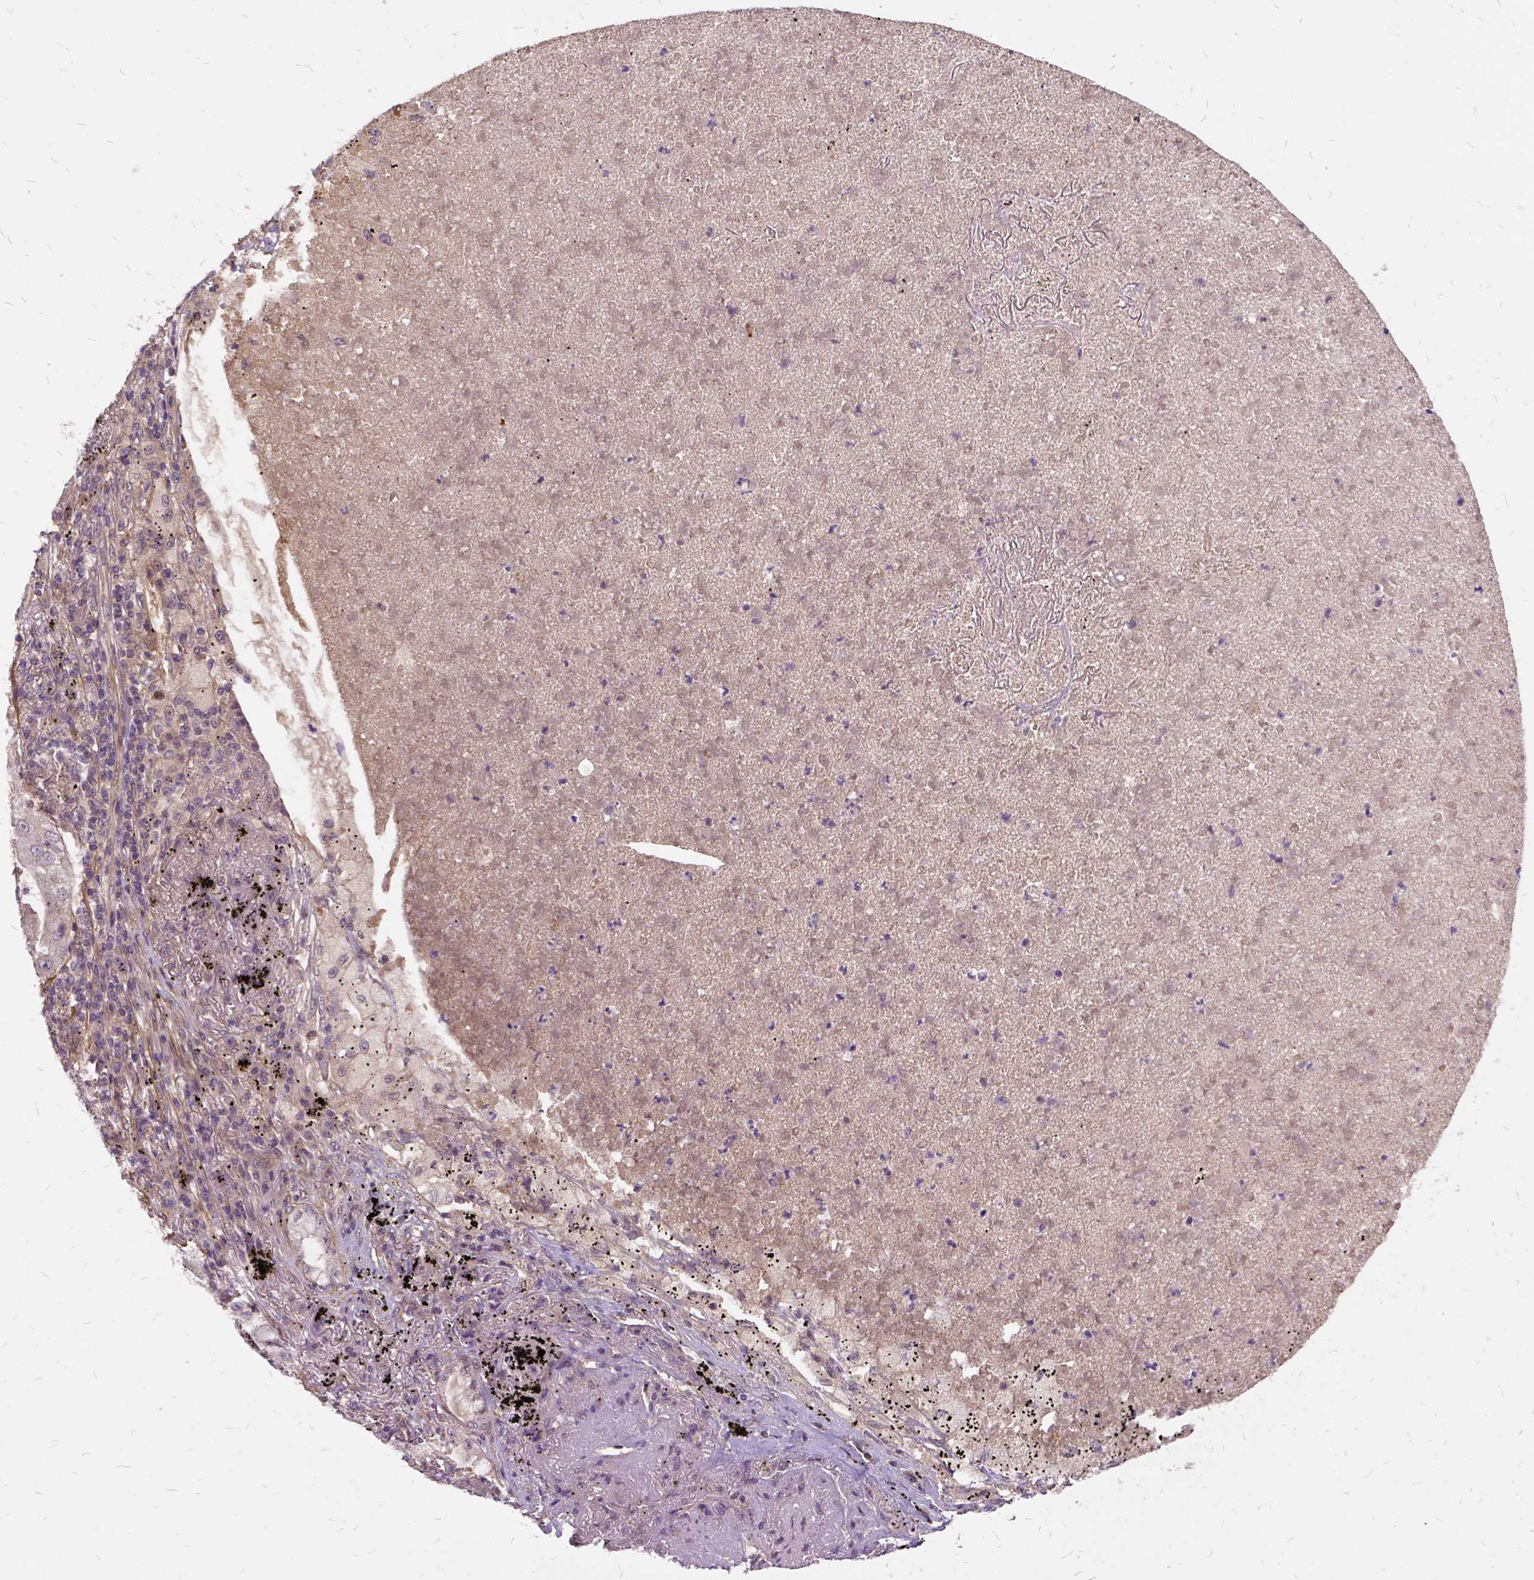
{"staining": {"intensity": "negative", "quantity": "none", "location": "none"}, "tissue": "lung cancer", "cell_type": "Tumor cells", "image_type": "cancer", "snomed": [{"axis": "morphology", "description": "Adenocarcinoma, NOS"}, {"axis": "topography", "description": "Lung"}], "caption": "The immunohistochemistry image has no significant expression in tumor cells of adenocarcinoma (lung) tissue. (Stains: DAB (3,3'-diaminobenzidine) IHC with hematoxylin counter stain, Microscopy: brightfield microscopy at high magnification).", "gene": "ILRUN", "patient": {"sex": "female", "age": 73}}